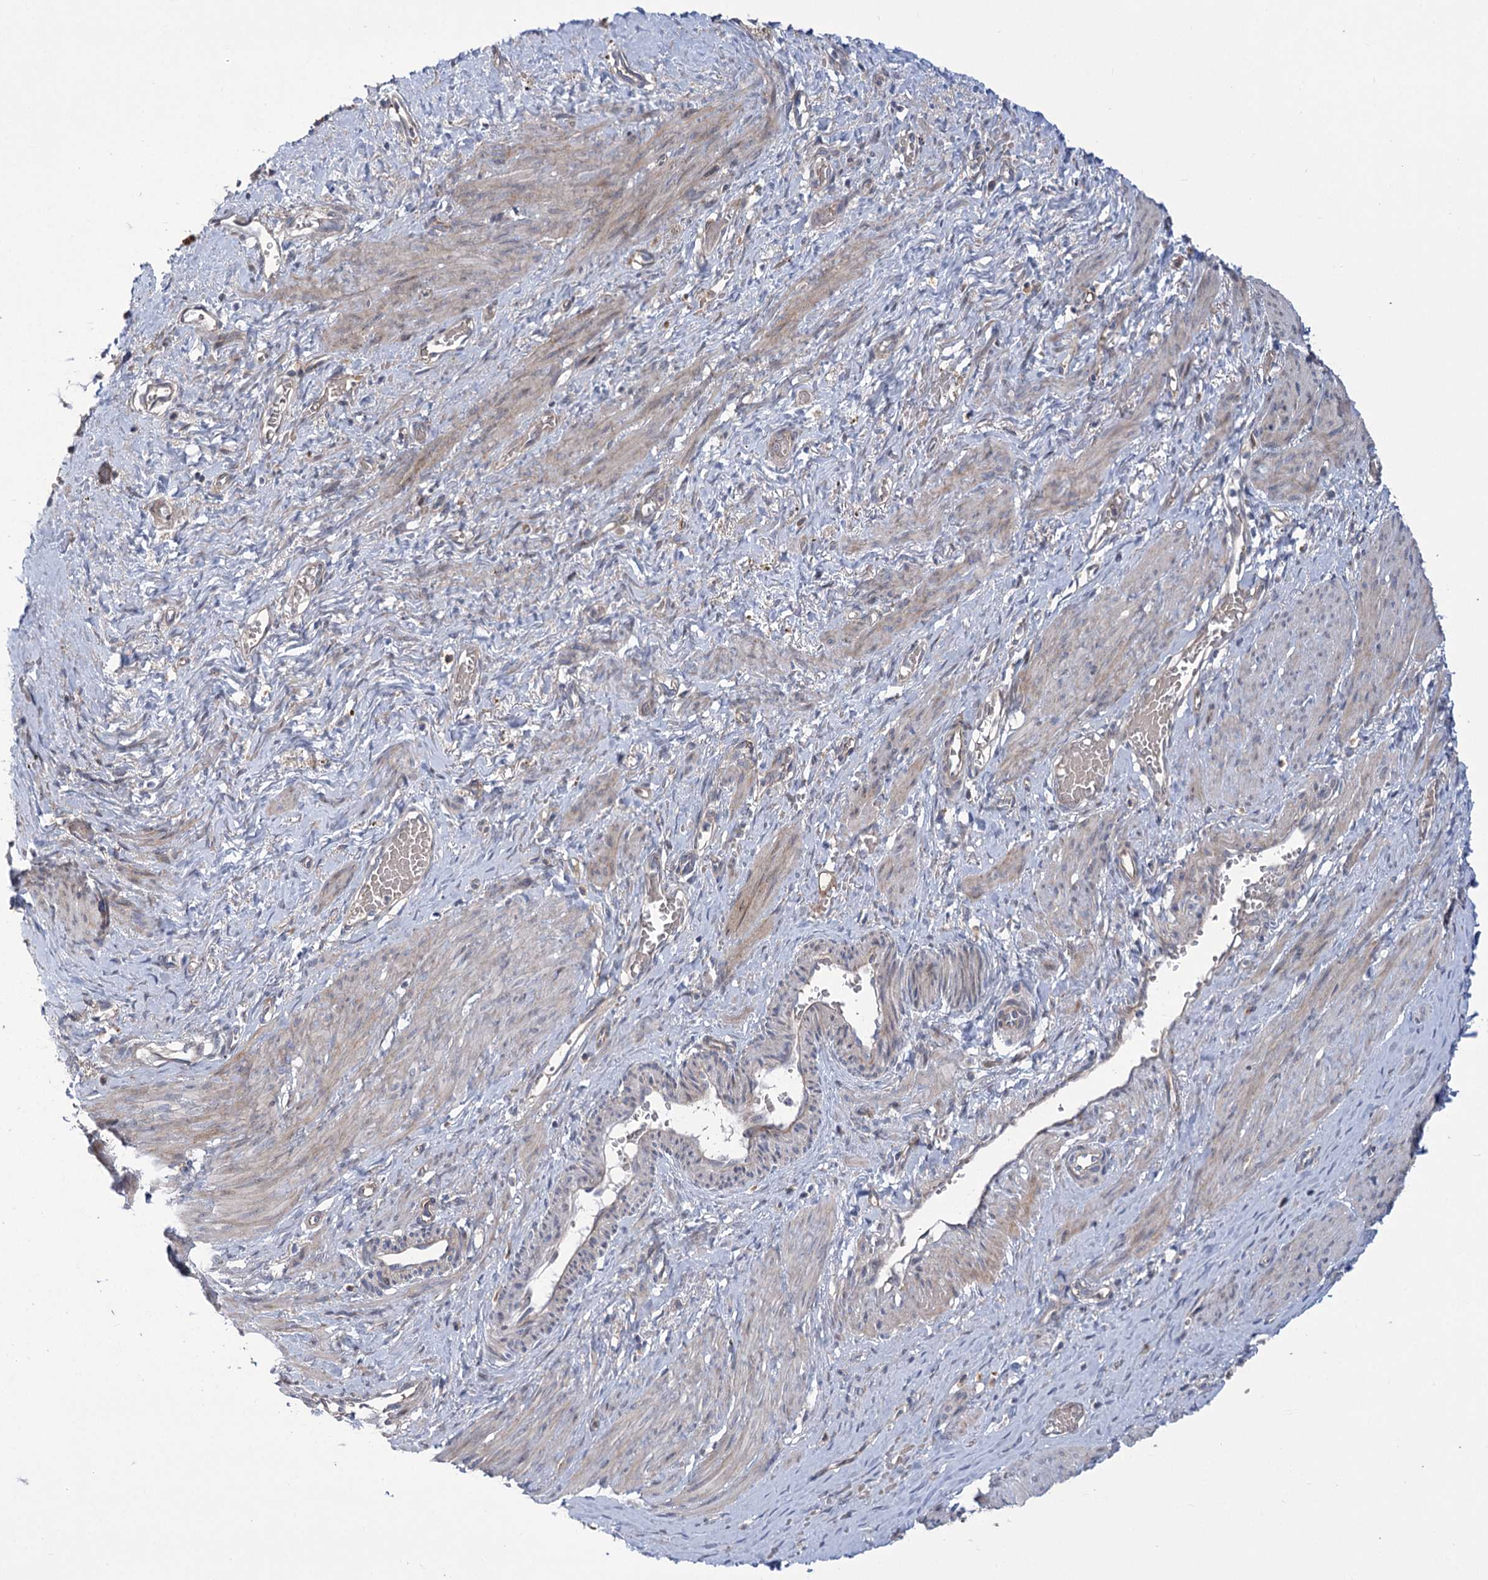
{"staining": {"intensity": "weak", "quantity": "<25%", "location": "cytoplasmic/membranous"}, "tissue": "smooth muscle", "cell_type": "Smooth muscle cells", "image_type": "normal", "snomed": [{"axis": "morphology", "description": "Normal tissue, NOS"}, {"axis": "topography", "description": "Endometrium"}], "caption": "Immunohistochemical staining of benign human smooth muscle exhibits no significant staining in smooth muscle cells.", "gene": "TRUB1", "patient": {"sex": "female", "age": 33}}